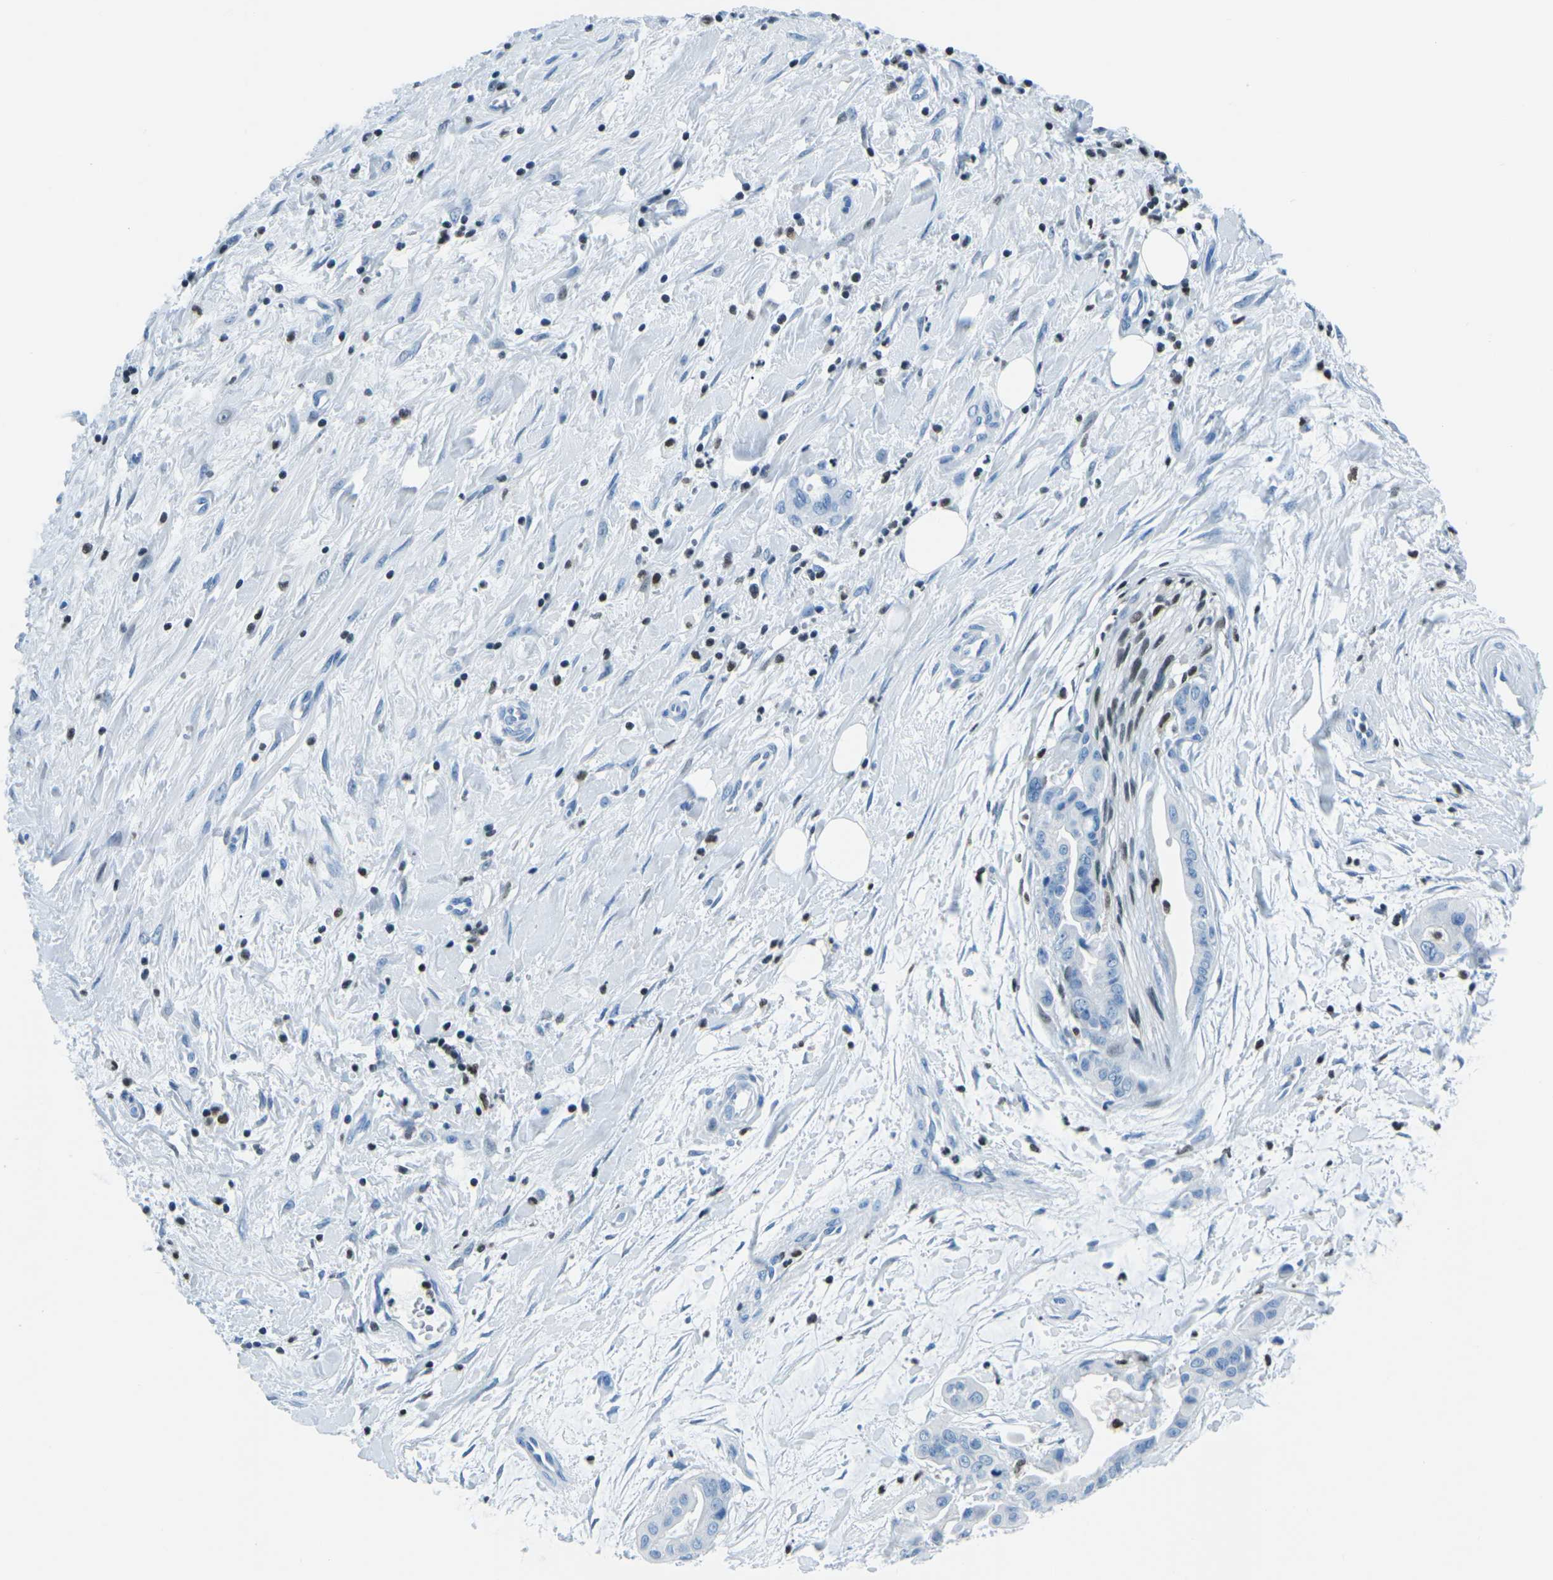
{"staining": {"intensity": "negative", "quantity": "none", "location": "none"}, "tissue": "pancreatic cancer", "cell_type": "Tumor cells", "image_type": "cancer", "snomed": [{"axis": "morphology", "description": "Adenocarcinoma, NOS"}, {"axis": "topography", "description": "Pancreas"}], "caption": "There is no significant staining in tumor cells of adenocarcinoma (pancreatic). (DAB IHC visualized using brightfield microscopy, high magnification).", "gene": "CELF2", "patient": {"sex": "female", "age": 75}}